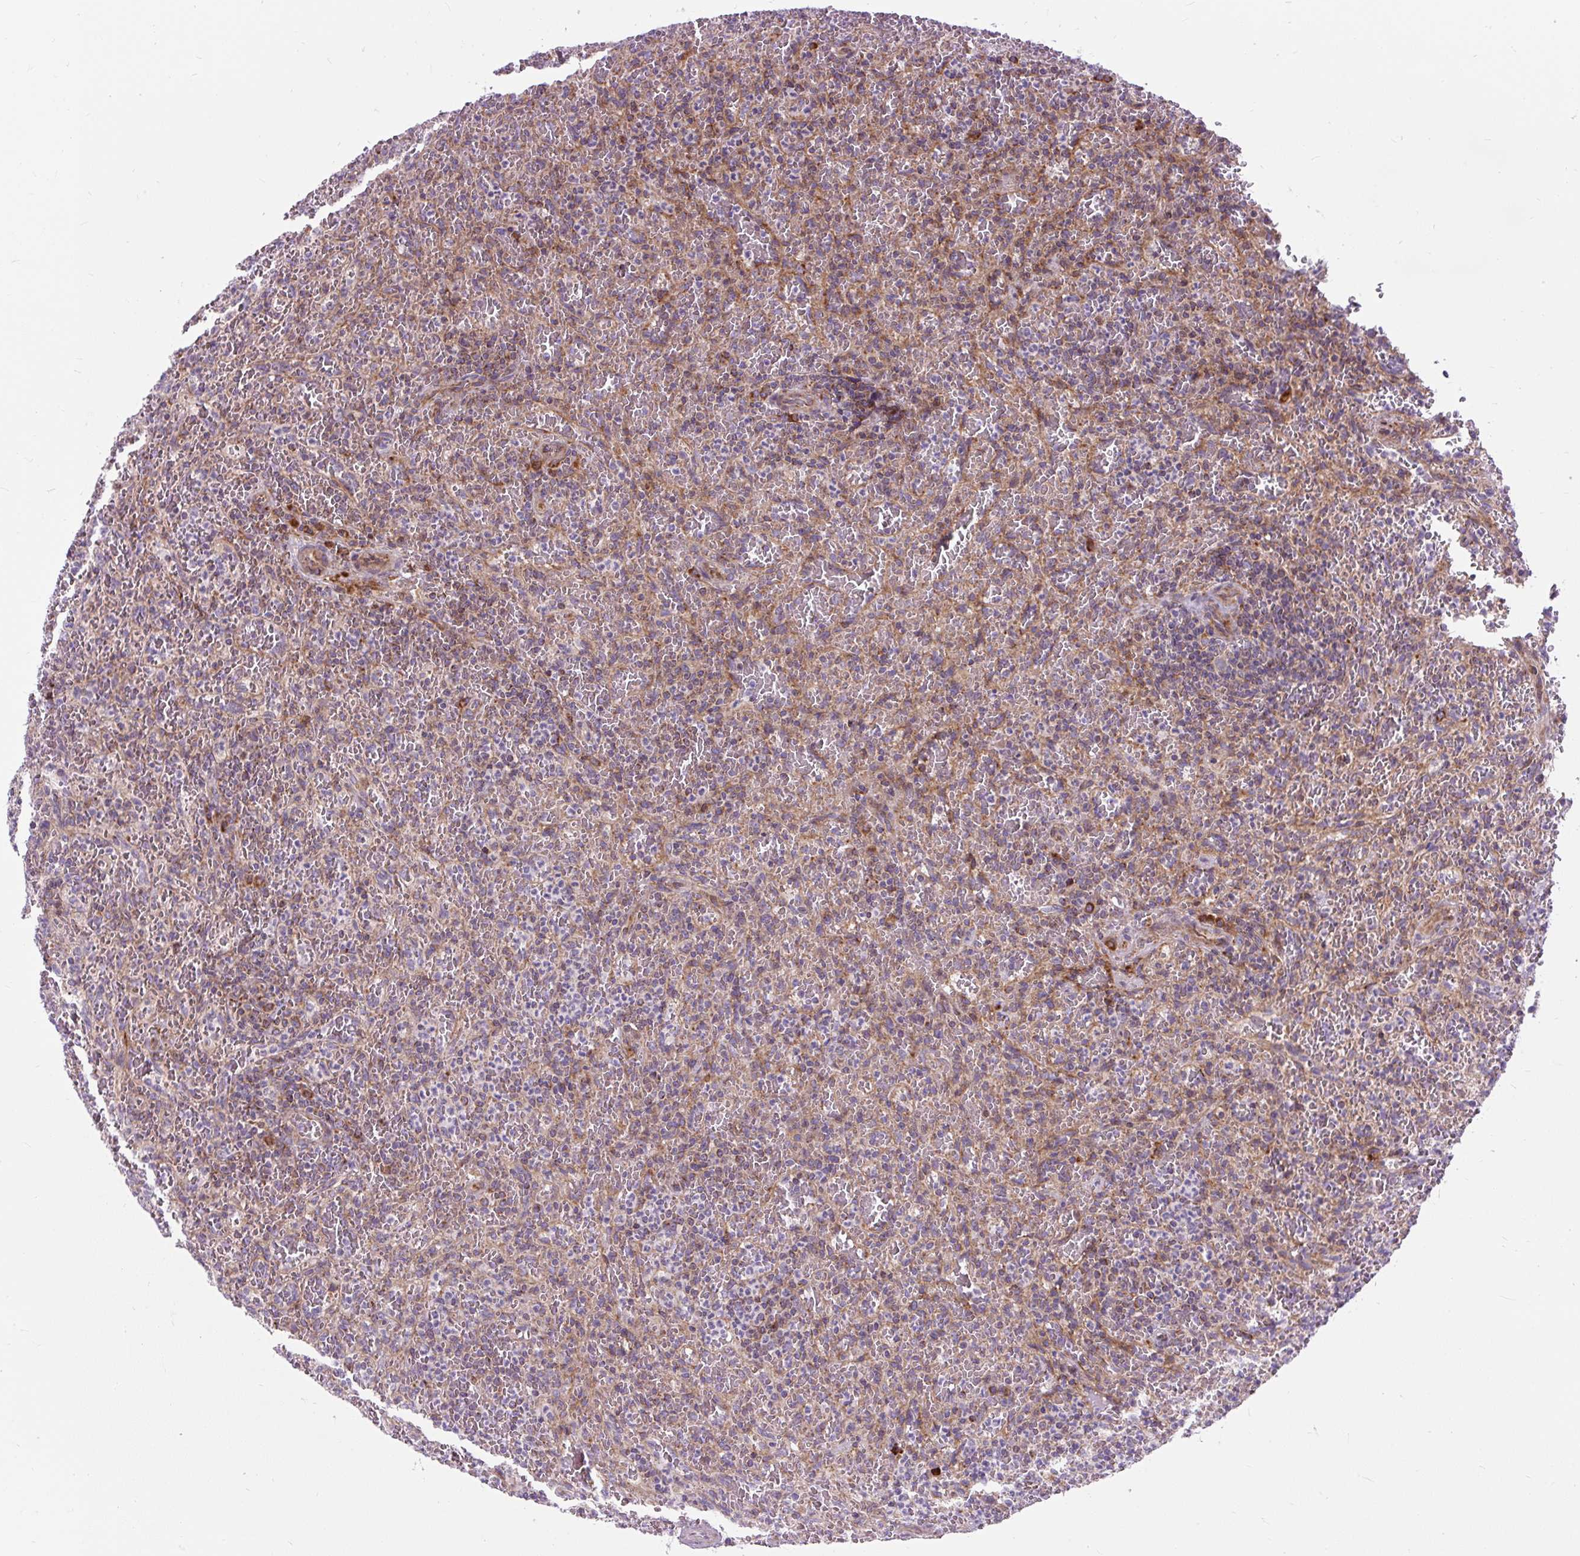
{"staining": {"intensity": "weak", "quantity": "25%-75%", "location": "cytoplasmic/membranous"}, "tissue": "lymphoma", "cell_type": "Tumor cells", "image_type": "cancer", "snomed": [{"axis": "morphology", "description": "Malignant lymphoma, non-Hodgkin's type, Low grade"}, {"axis": "topography", "description": "Spleen"}], "caption": "Immunohistochemistry (IHC) staining of malignant lymphoma, non-Hodgkin's type (low-grade), which reveals low levels of weak cytoplasmic/membranous staining in about 25%-75% of tumor cells indicating weak cytoplasmic/membranous protein expression. The staining was performed using DAB (3,3'-diaminobenzidine) (brown) for protein detection and nuclei were counterstained in hematoxylin (blue).", "gene": "CISD3", "patient": {"sex": "female", "age": 64}}